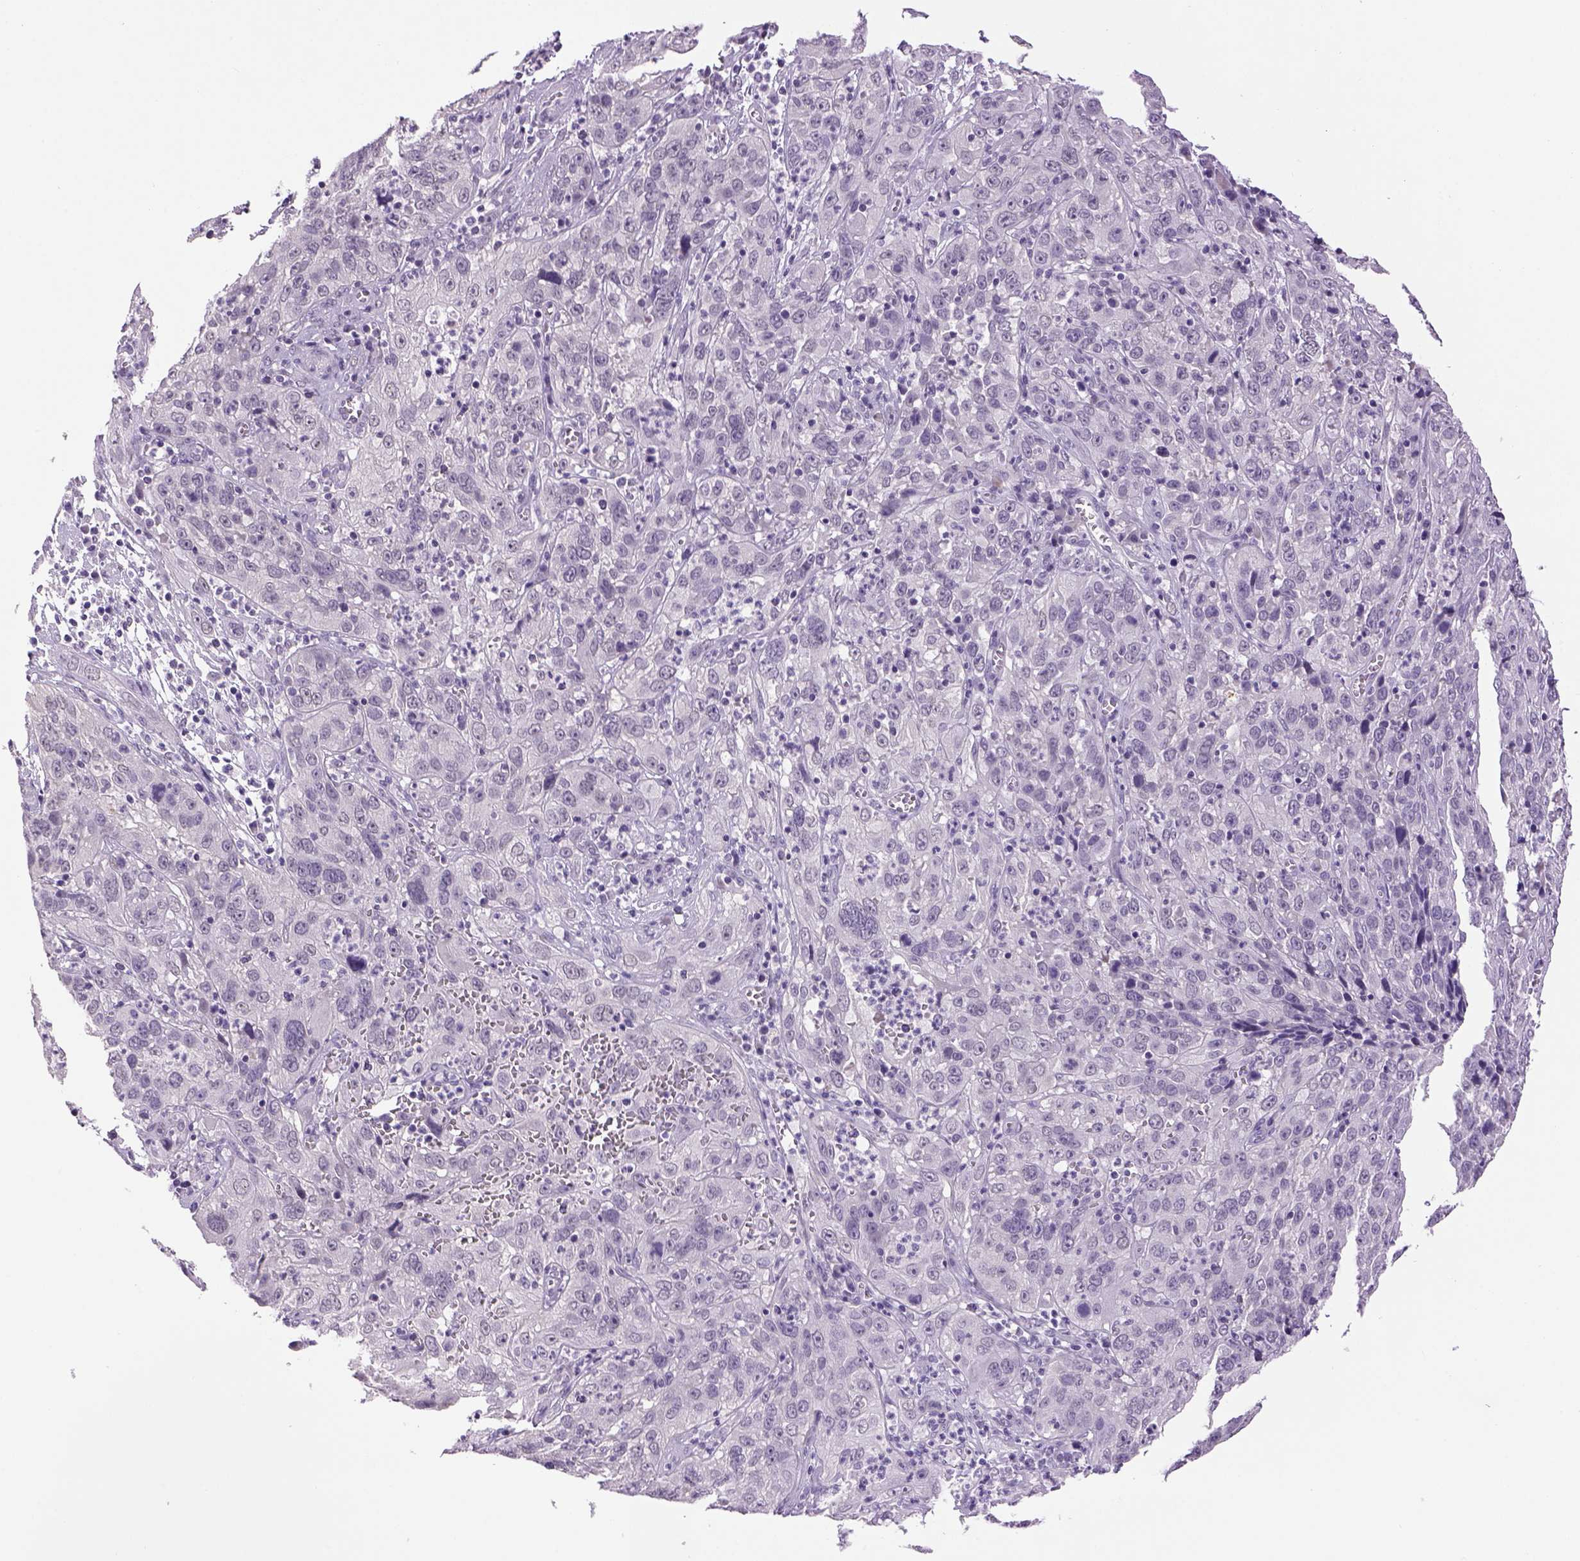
{"staining": {"intensity": "negative", "quantity": "none", "location": "none"}, "tissue": "cervical cancer", "cell_type": "Tumor cells", "image_type": "cancer", "snomed": [{"axis": "morphology", "description": "Squamous cell carcinoma, NOS"}, {"axis": "topography", "description": "Cervix"}], "caption": "A photomicrograph of human cervical cancer (squamous cell carcinoma) is negative for staining in tumor cells.", "gene": "DBH", "patient": {"sex": "female", "age": 32}}